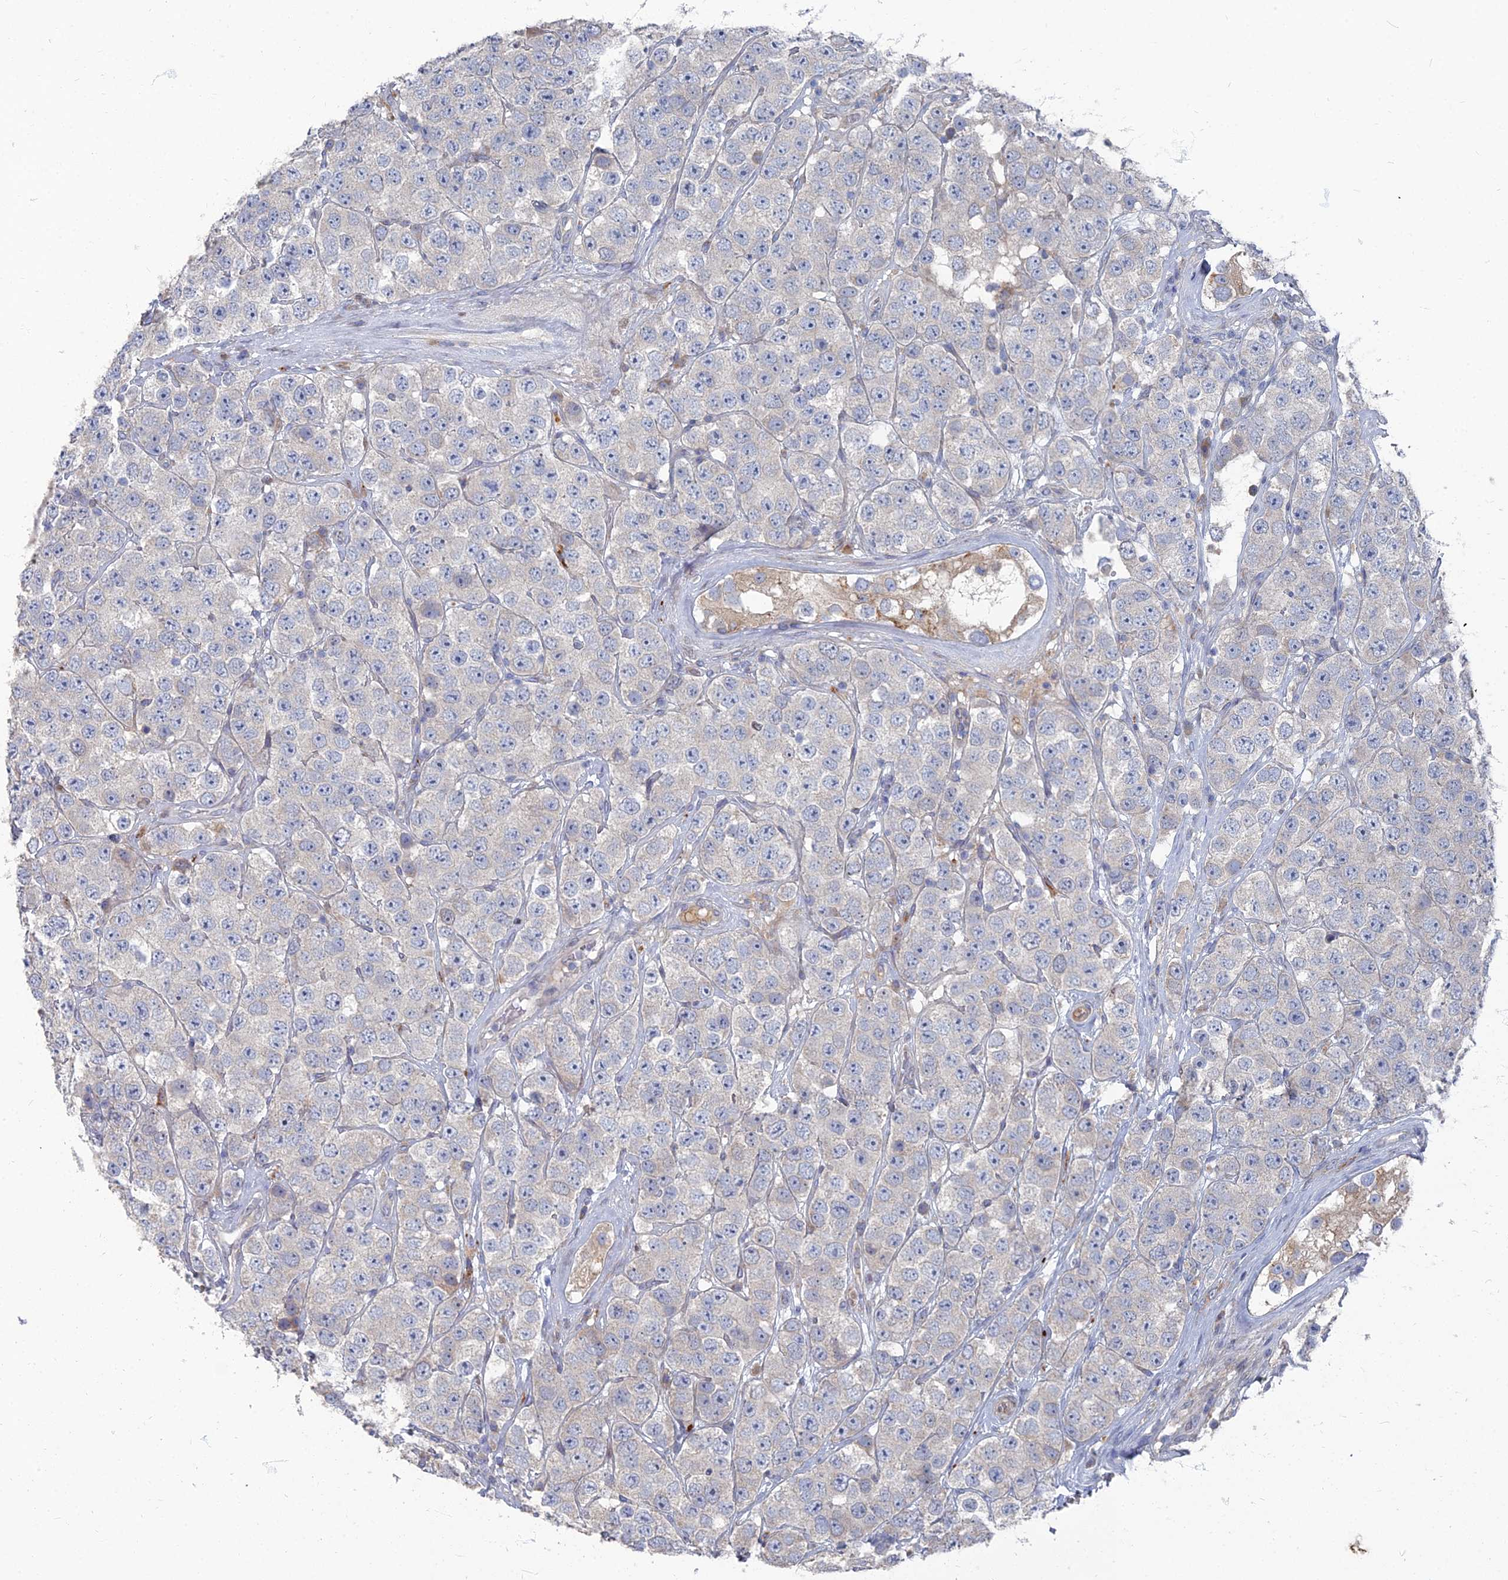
{"staining": {"intensity": "negative", "quantity": "none", "location": "none"}, "tissue": "testis cancer", "cell_type": "Tumor cells", "image_type": "cancer", "snomed": [{"axis": "morphology", "description": "Seminoma, NOS"}, {"axis": "topography", "description": "Testis"}], "caption": "Immunohistochemical staining of testis seminoma displays no significant expression in tumor cells.", "gene": "TMEM128", "patient": {"sex": "male", "age": 28}}